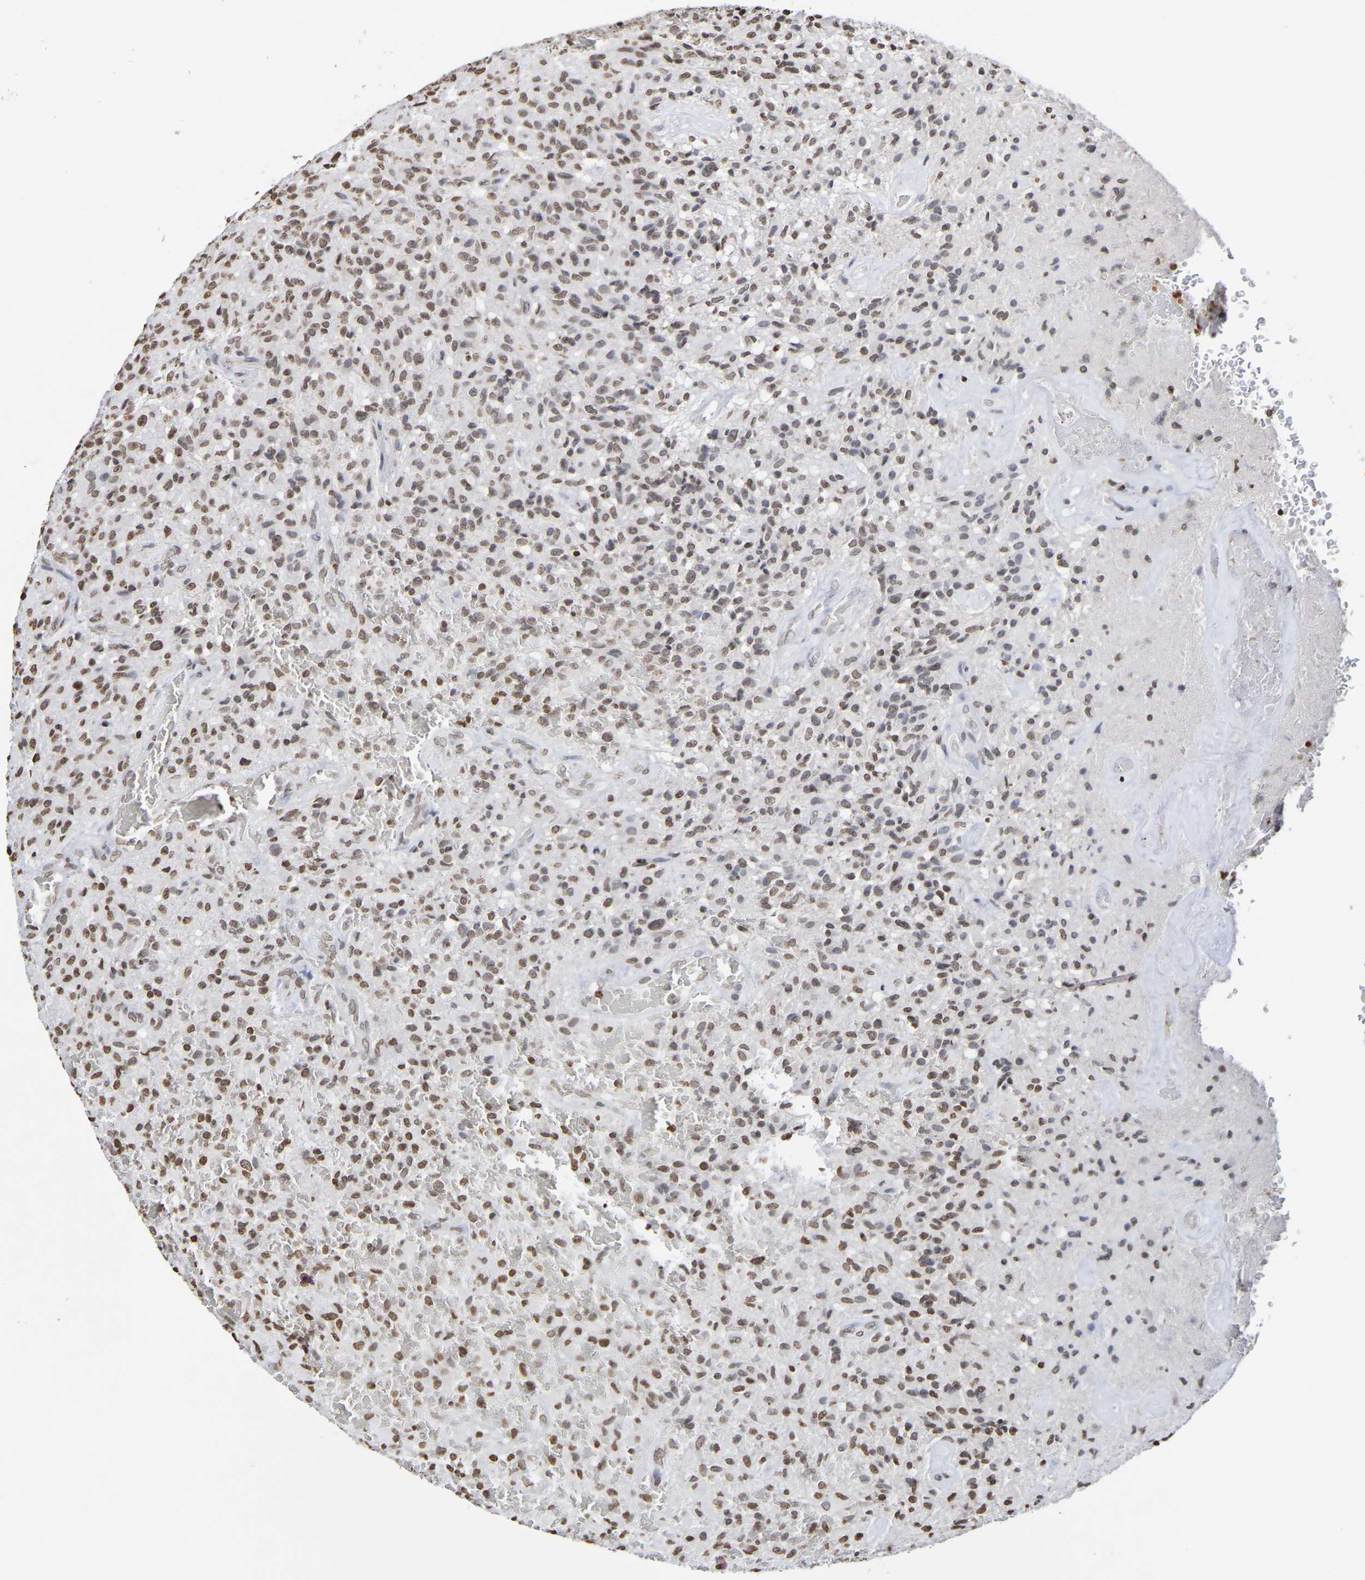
{"staining": {"intensity": "moderate", "quantity": ">75%", "location": "nuclear"}, "tissue": "glioma", "cell_type": "Tumor cells", "image_type": "cancer", "snomed": [{"axis": "morphology", "description": "Glioma, malignant, High grade"}, {"axis": "topography", "description": "Brain"}], "caption": "Glioma was stained to show a protein in brown. There is medium levels of moderate nuclear positivity in approximately >75% of tumor cells. (DAB IHC with brightfield microscopy, high magnification).", "gene": "ATF4", "patient": {"sex": "male", "age": 71}}